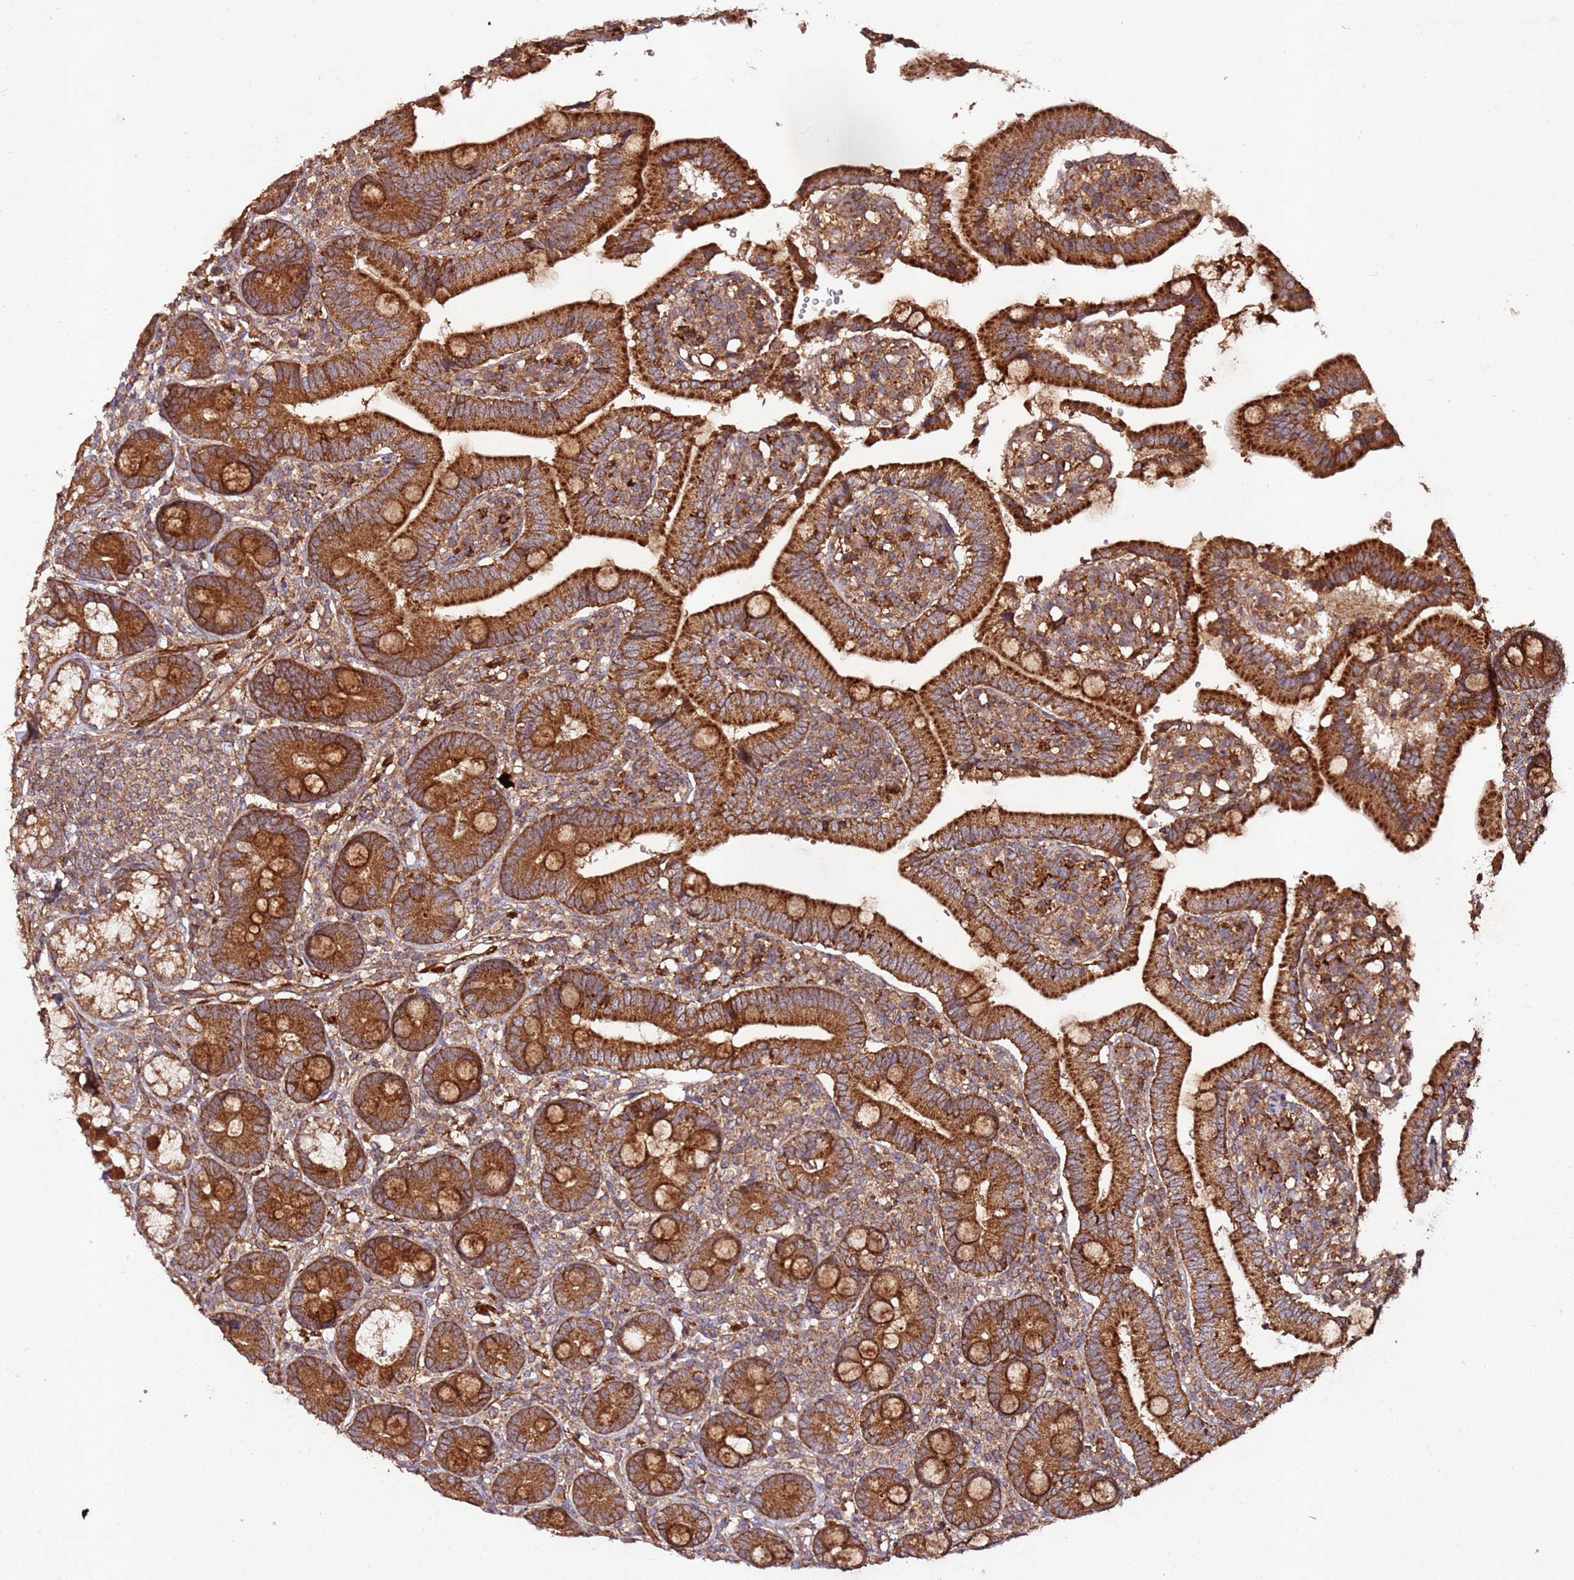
{"staining": {"intensity": "strong", "quantity": ">75%", "location": "cytoplasmic/membranous"}, "tissue": "duodenum", "cell_type": "Glandular cells", "image_type": "normal", "snomed": [{"axis": "morphology", "description": "Normal tissue, NOS"}, {"axis": "topography", "description": "Duodenum"}], "caption": "A brown stain highlights strong cytoplasmic/membranous staining of a protein in glandular cells of normal duodenum.", "gene": "FAM186A", "patient": {"sex": "female", "age": 67}}